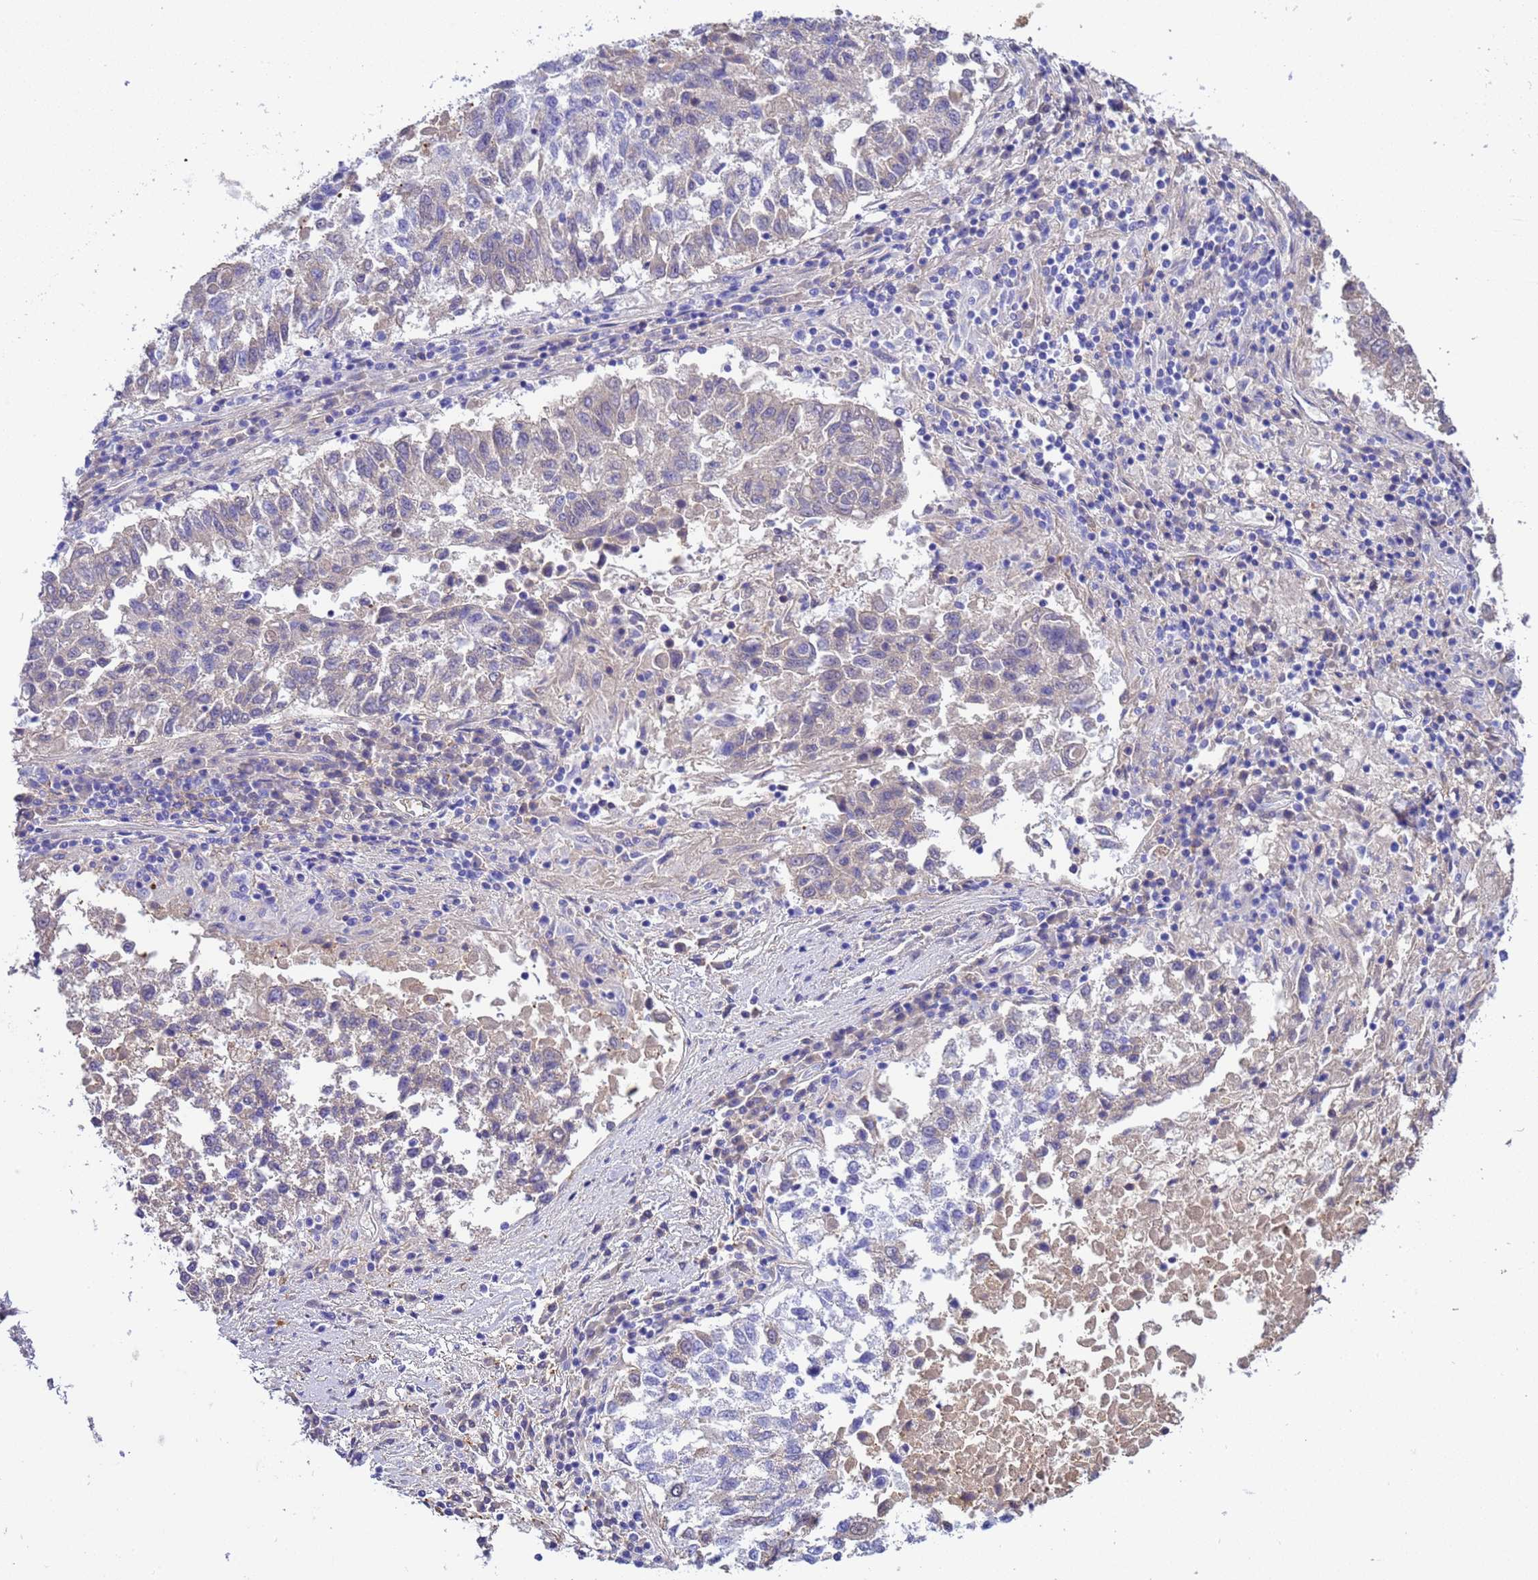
{"staining": {"intensity": "weak", "quantity": "<25%", "location": "cytoplasmic/membranous"}, "tissue": "lung cancer", "cell_type": "Tumor cells", "image_type": "cancer", "snomed": [{"axis": "morphology", "description": "Squamous cell carcinoma, NOS"}, {"axis": "topography", "description": "Lung"}], "caption": "Immunohistochemistry histopathology image of human lung squamous cell carcinoma stained for a protein (brown), which exhibits no positivity in tumor cells.", "gene": "H1-7", "patient": {"sex": "male", "age": 73}}